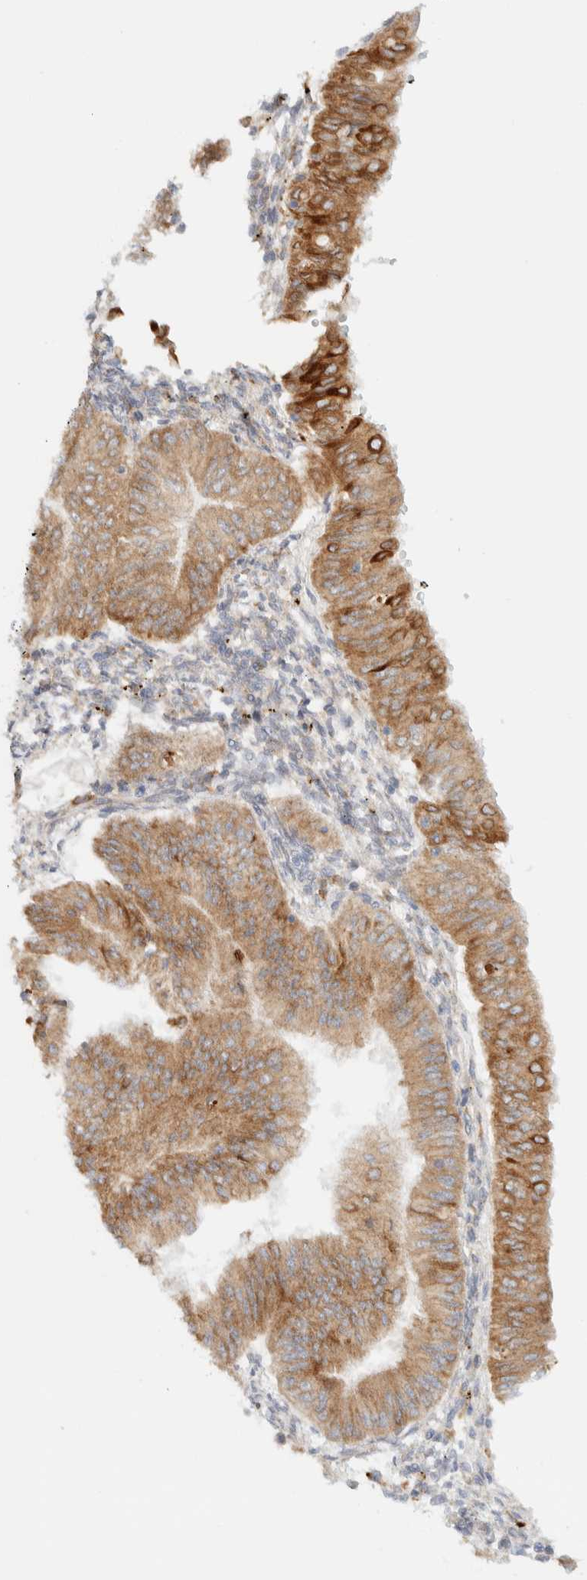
{"staining": {"intensity": "moderate", "quantity": ">75%", "location": "cytoplasmic/membranous"}, "tissue": "endometrial cancer", "cell_type": "Tumor cells", "image_type": "cancer", "snomed": [{"axis": "morphology", "description": "Normal tissue, NOS"}, {"axis": "morphology", "description": "Adenocarcinoma, NOS"}, {"axis": "topography", "description": "Endometrium"}], "caption": "Immunohistochemistry (IHC) of endometrial adenocarcinoma reveals medium levels of moderate cytoplasmic/membranous positivity in approximately >75% of tumor cells. Nuclei are stained in blue.", "gene": "NT5C", "patient": {"sex": "female", "age": 53}}